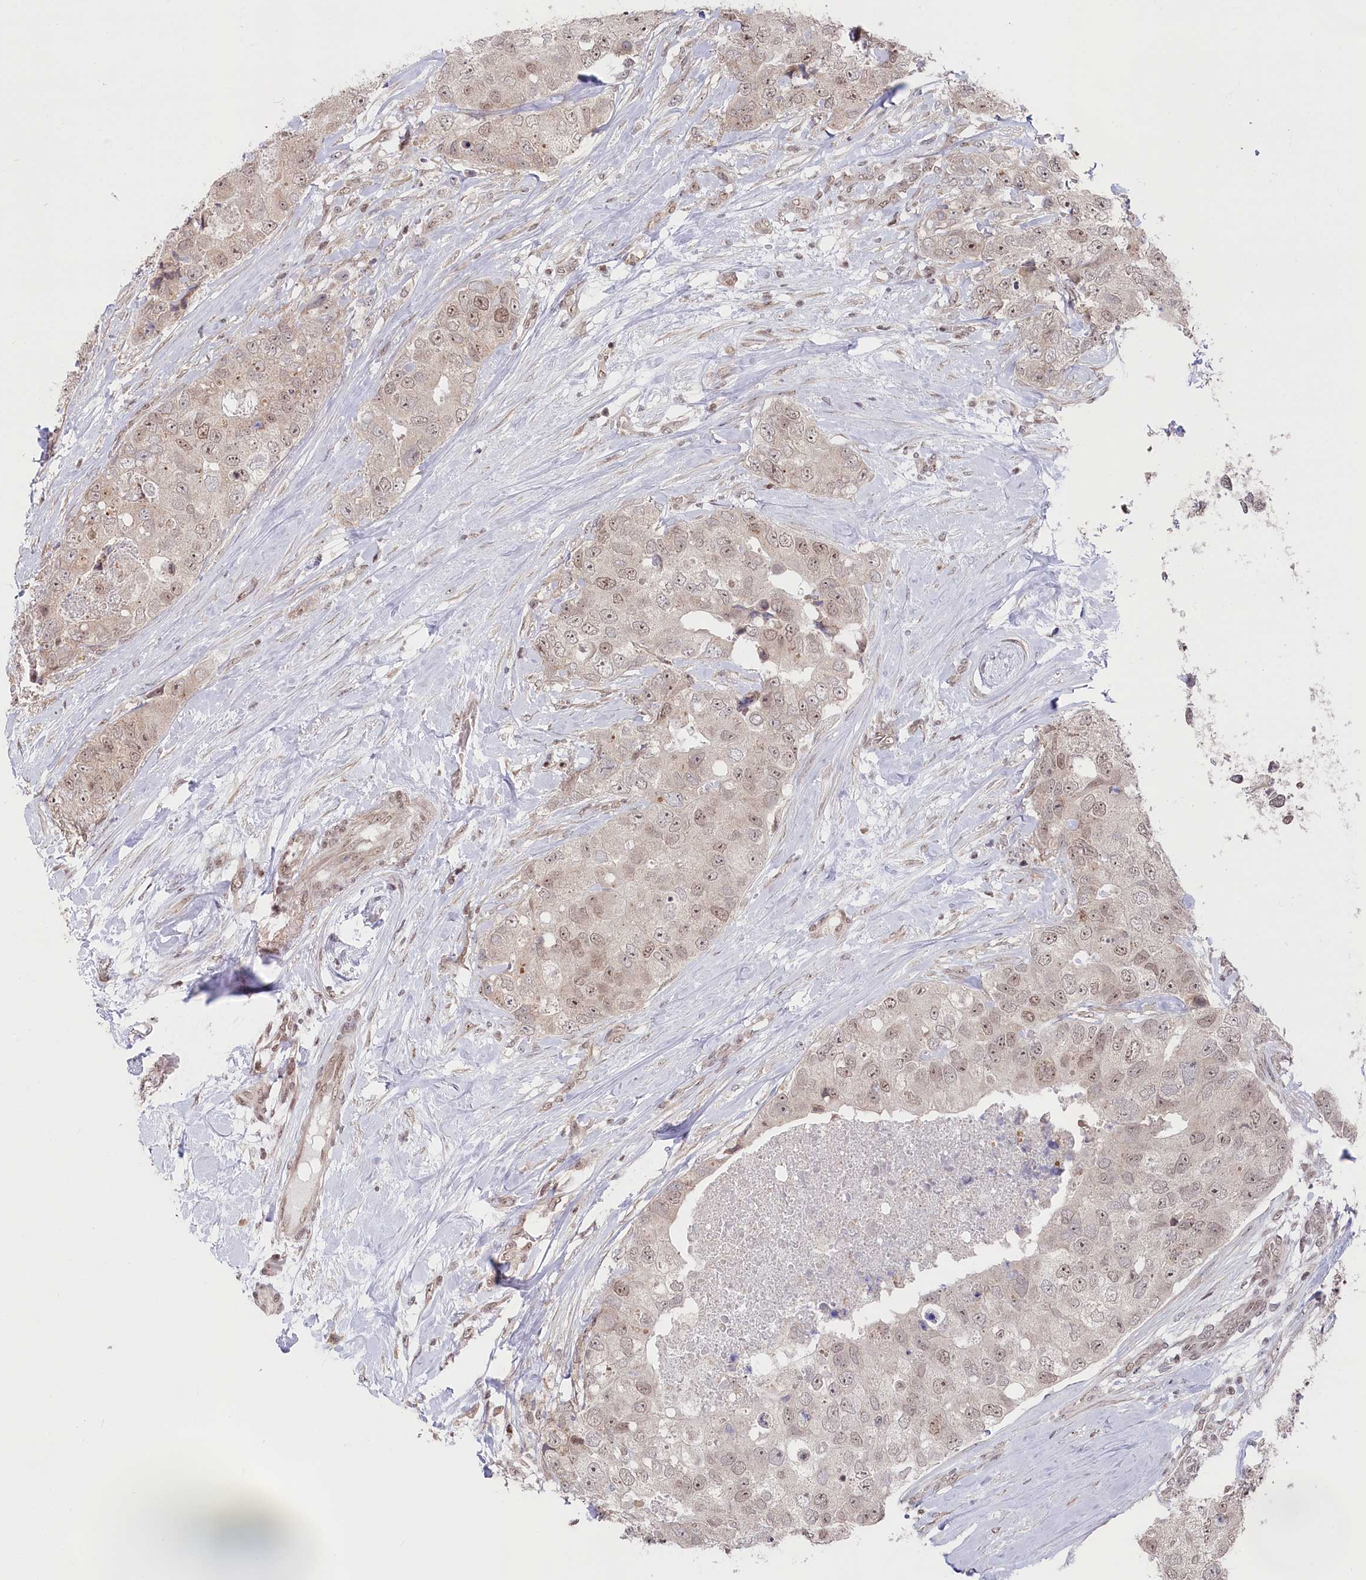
{"staining": {"intensity": "weak", "quantity": "25%-75%", "location": "nuclear"}, "tissue": "breast cancer", "cell_type": "Tumor cells", "image_type": "cancer", "snomed": [{"axis": "morphology", "description": "Duct carcinoma"}, {"axis": "topography", "description": "Breast"}], "caption": "Protein expression analysis of breast invasive ductal carcinoma displays weak nuclear expression in about 25%-75% of tumor cells.", "gene": "CGGBP1", "patient": {"sex": "female", "age": 62}}